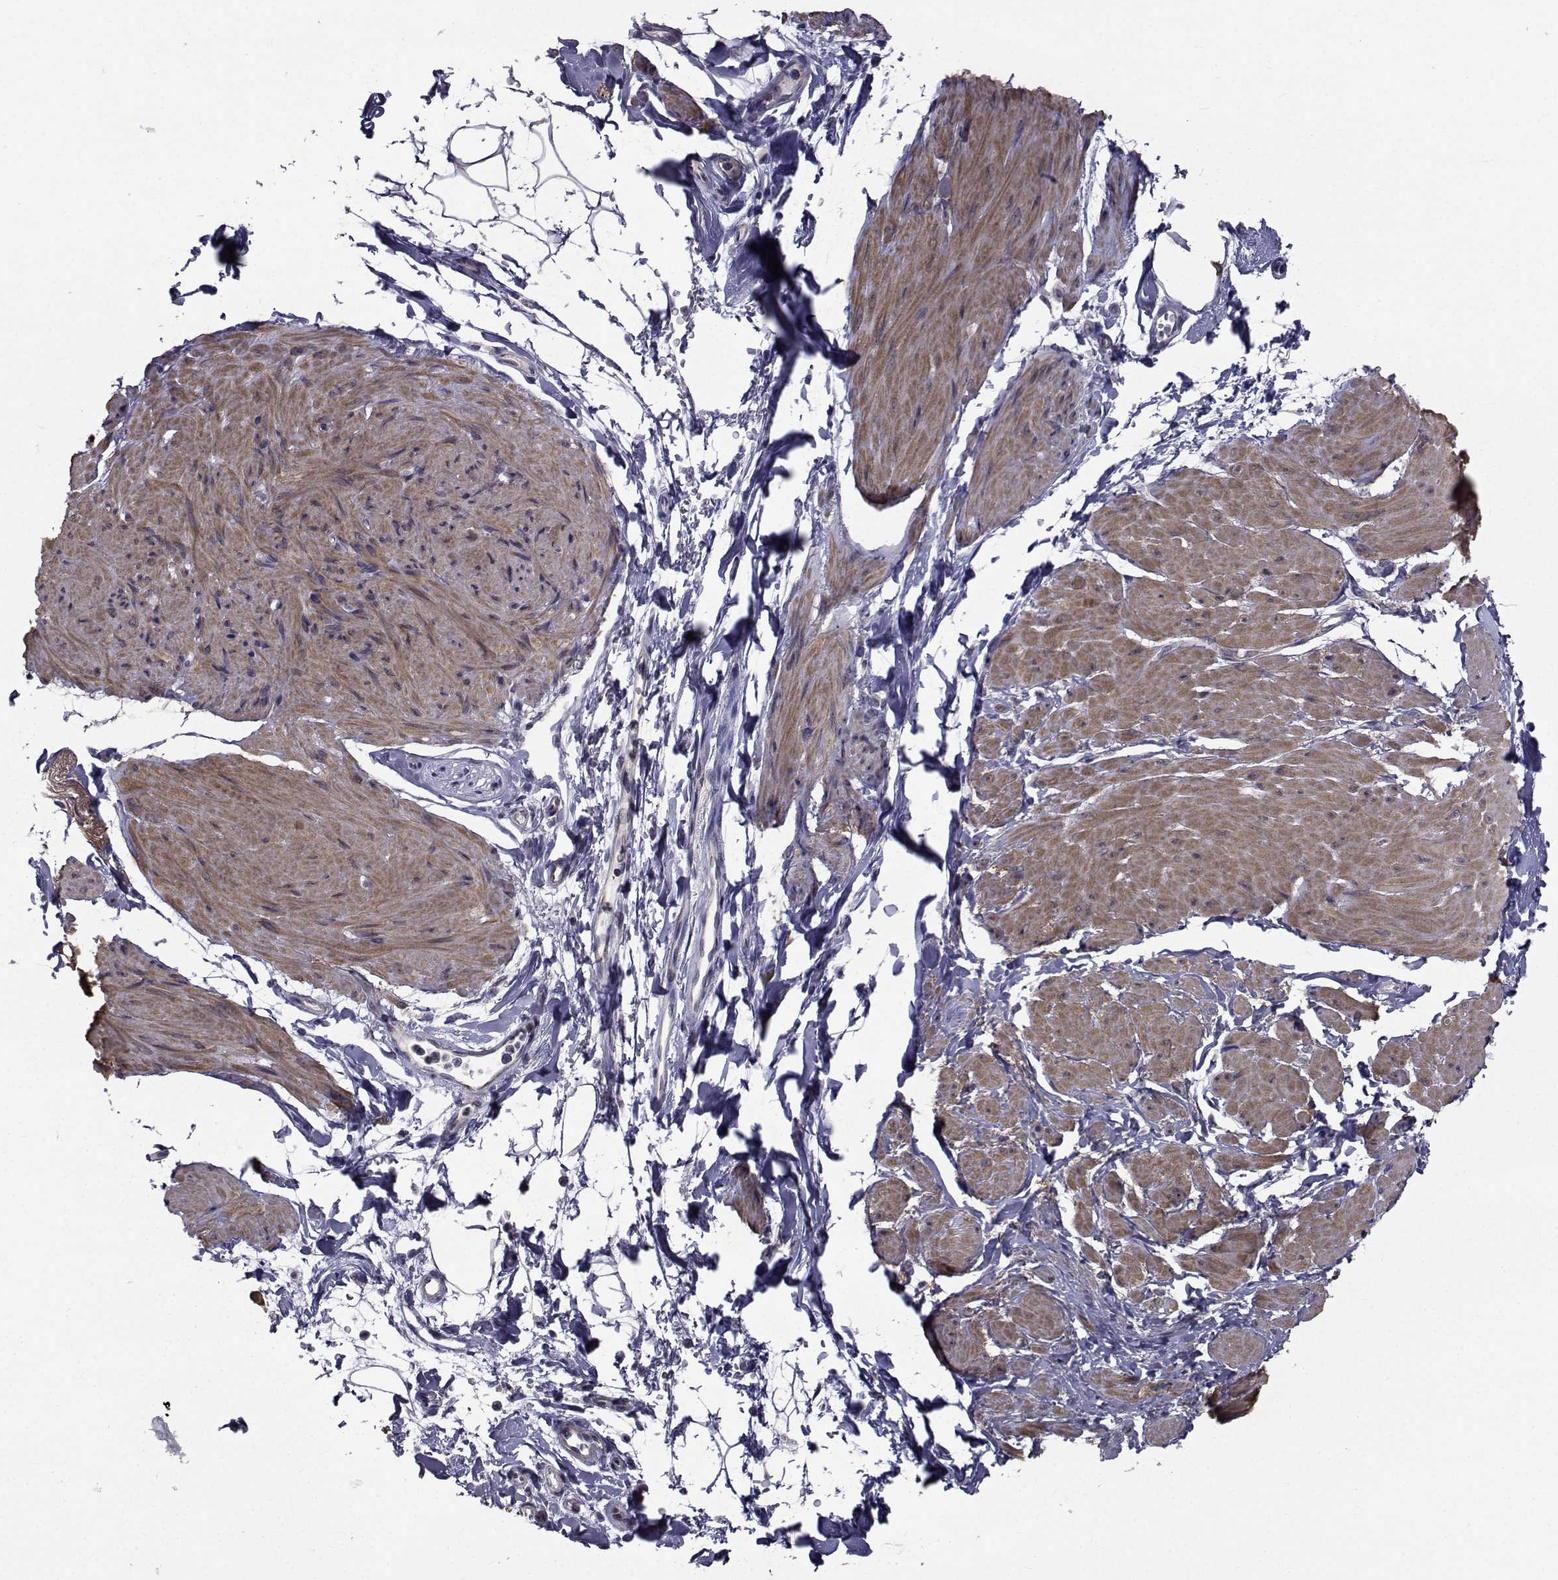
{"staining": {"intensity": "moderate", "quantity": "<25%", "location": "cytoplasmic/membranous"}, "tissue": "smooth muscle", "cell_type": "Smooth muscle cells", "image_type": "normal", "snomed": [{"axis": "morphology", "description": "Normal tissue, NOS"}, {"axis": "topography", "description": "Adipose tissue"}, {"axis": "topography", "description": "Smooth muscle"}, {"axis": "topography", "description": "Peripheral nerve tissue"}], "caption": "A brown stain highlights moderate cytoplasmic/membranous expression of a protein in smooth muscle cells of benign smooth muscle.", "gene": "CFAP74", "patient": {"sex": "male", "age": 83}}